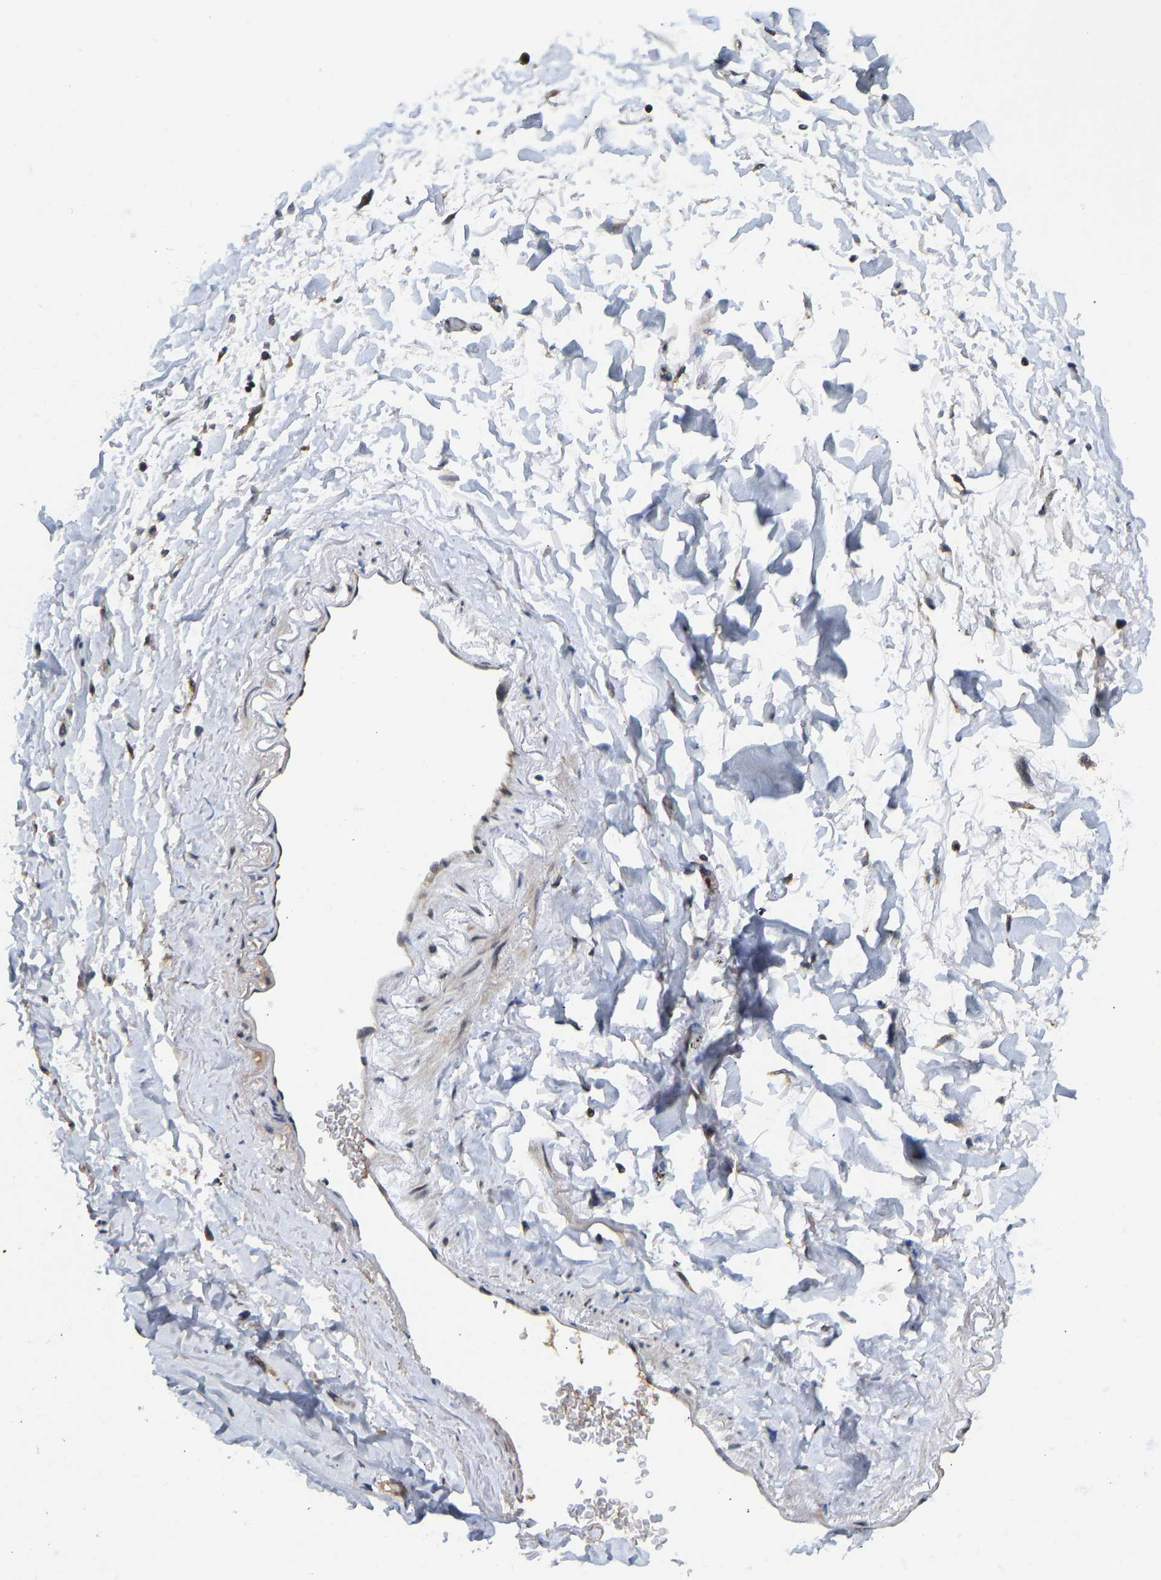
{"staining": {"intensity": "negative", "quantity": "none", "location": "none"}, "tissue": "adipose tissue", "cell_type": "Adipocytes", "image_type": "normal", "snomed": [{"axis": "morphology", "description": "Normal tissue, NOS"}, {"axis": "topography", "description": "Cartilage tissue"}, {"axis": "topography", "description": "Bronchus"}], "caption": "High power microscopy image of an immunohistochemistry (IHC) micrograph of unremarkable adipose tissue, revealing no significant positivity in adipocytes.", "gene": "NDRG3", "patient": {"sex": "female", "age": 73}}